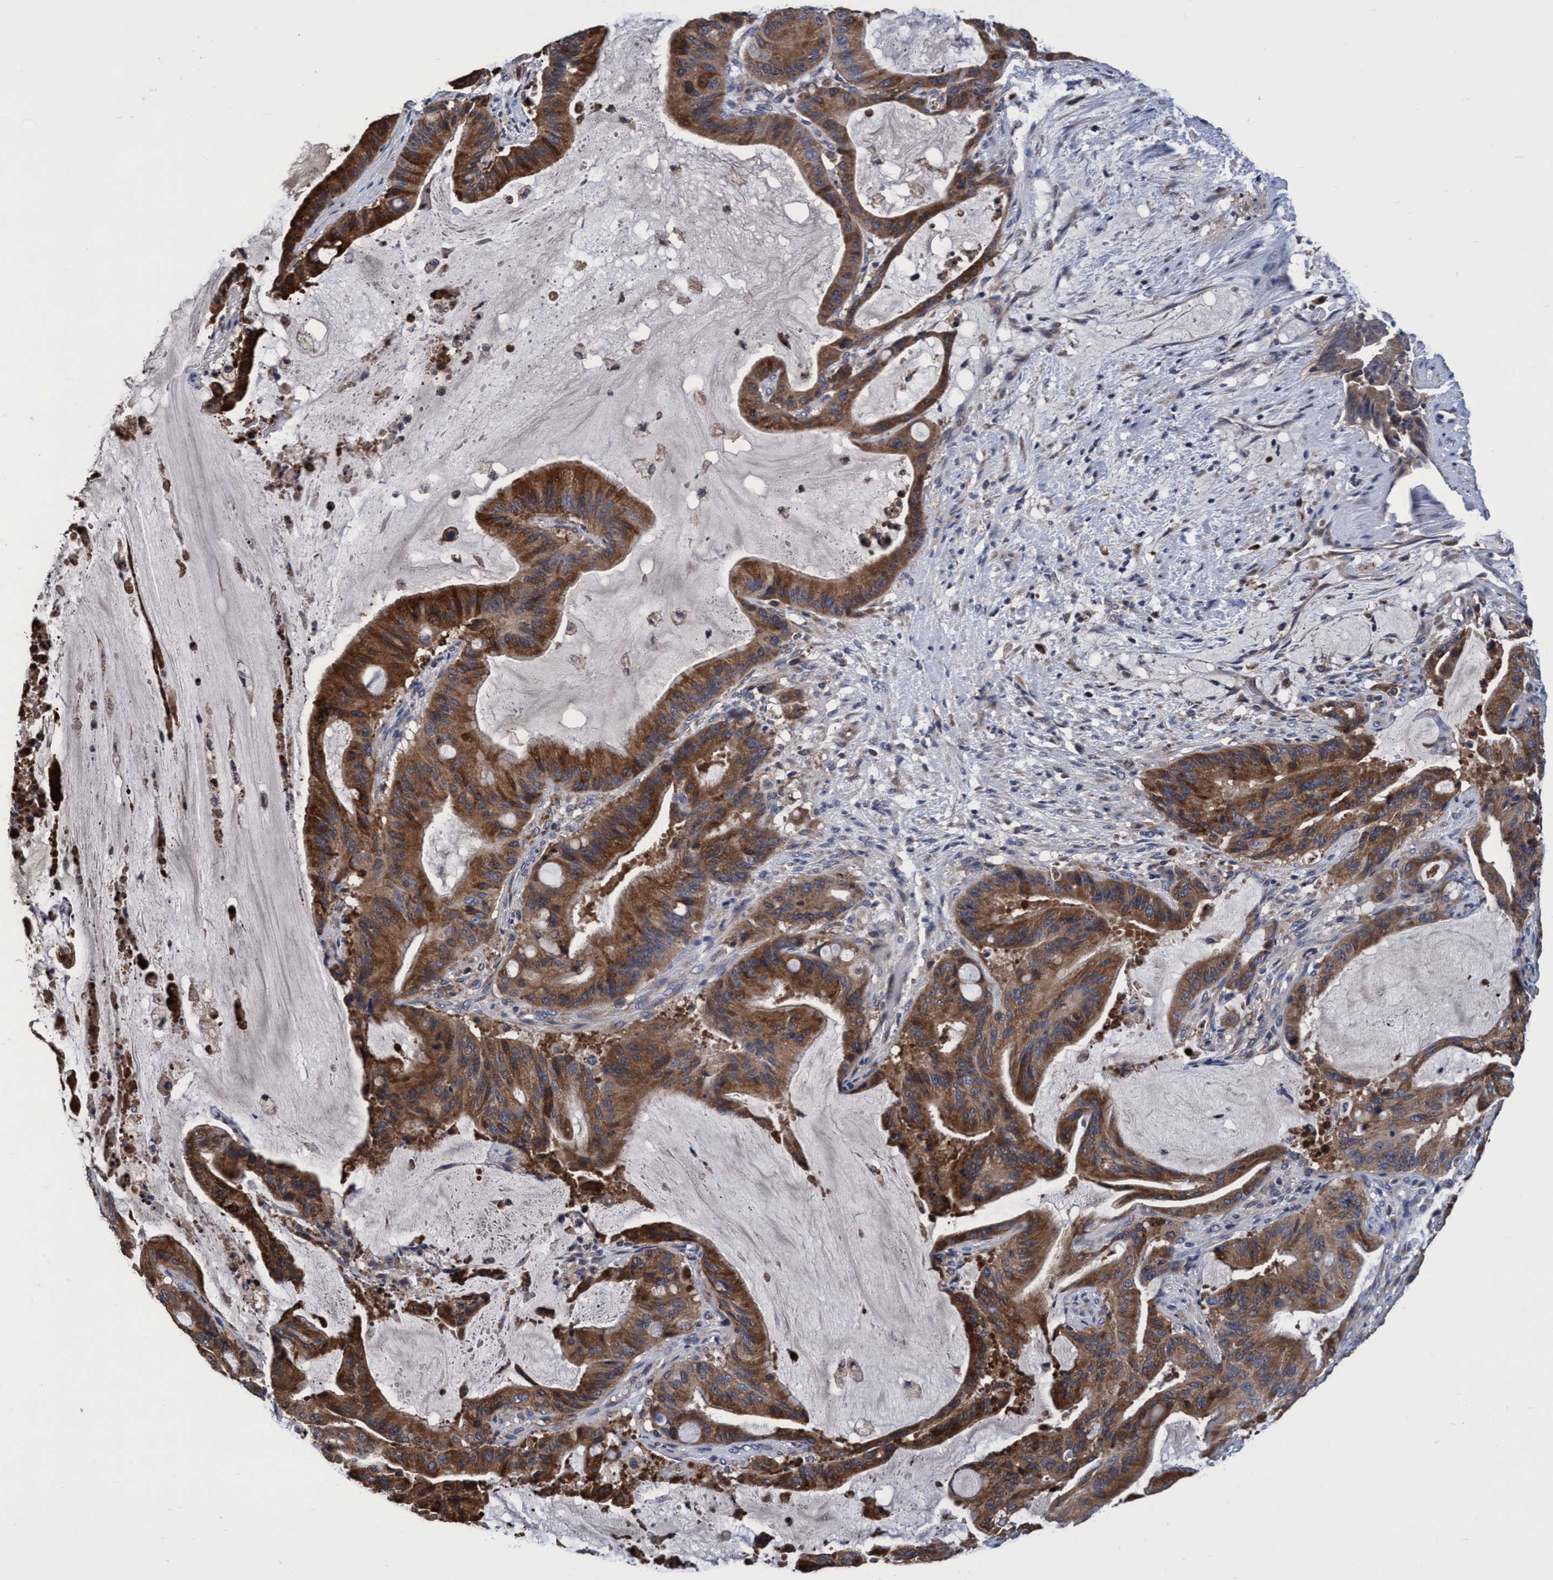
{"staining": {"intensity": "moderate", "quantity": ">75%", "location": "cytoplasmic/membranous"}, "tissue": "liver cancer", "cell_type": "Tumor cells", "image_type": "cancer", "snomed": [{"axis": "morphology", "description": "Normal tissue, NOS"}, {"axis": "morphology", "description": "Cholangiocarcinoma"}, {"axis": "topography", "description": "Liver"}, {"axis": "topography", "description": "Peripheral nerve tissue"}], "caption": "High-magnification brightfield microscopy of liver cholangiocarcinoma stained with DAB (brown) and counterstained with hematoxylin (blue). tumor cells exhibit moderate cytoplasmic/membranous positivity is identified in about>75% of cells.", "gene": "CALCOCO2", "patient": {"sex": "female", "age": 73}}